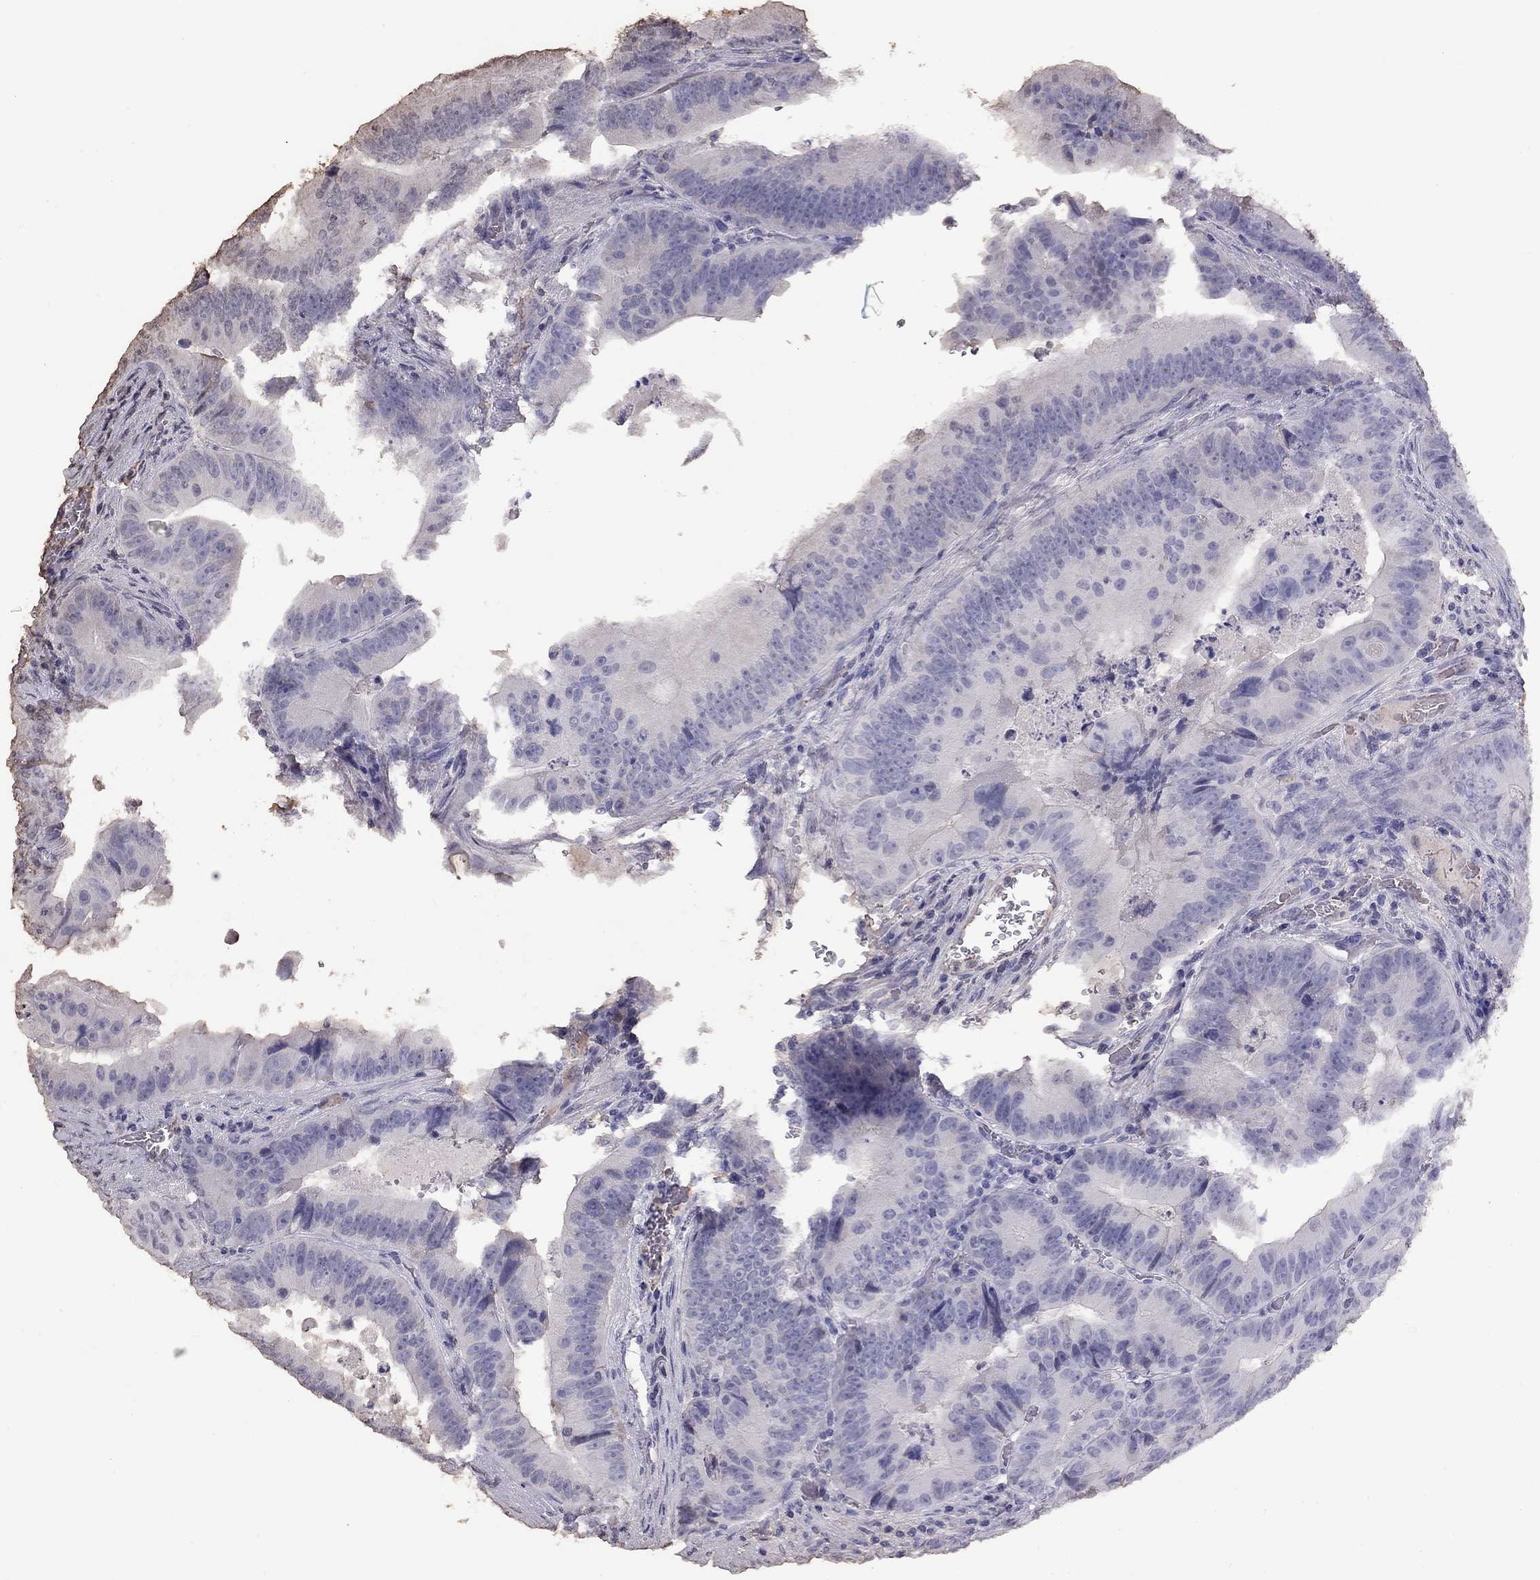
{"staining": {"intensity": "negative", "quantity": "none", "location": "none"}, "tissue": "colorectal cancer", "cell_type": "Tumor cells", "image_type": "cancer", "snomed": [{"axis": "morphology", "description": "Adenocarcinoma, NOS"}, {"axis": "topography", "description": "Colon"}], "caption": "Immunohistochemistry photomicrograph of neoplastic tissue: colorectal cancer stained with DAB (3,3'-diaminobenzidine) demonstrates no significant protein positivity in tumor cells.", "gene": "SUN3", "patient": {"sex": "female", "age": 86}}